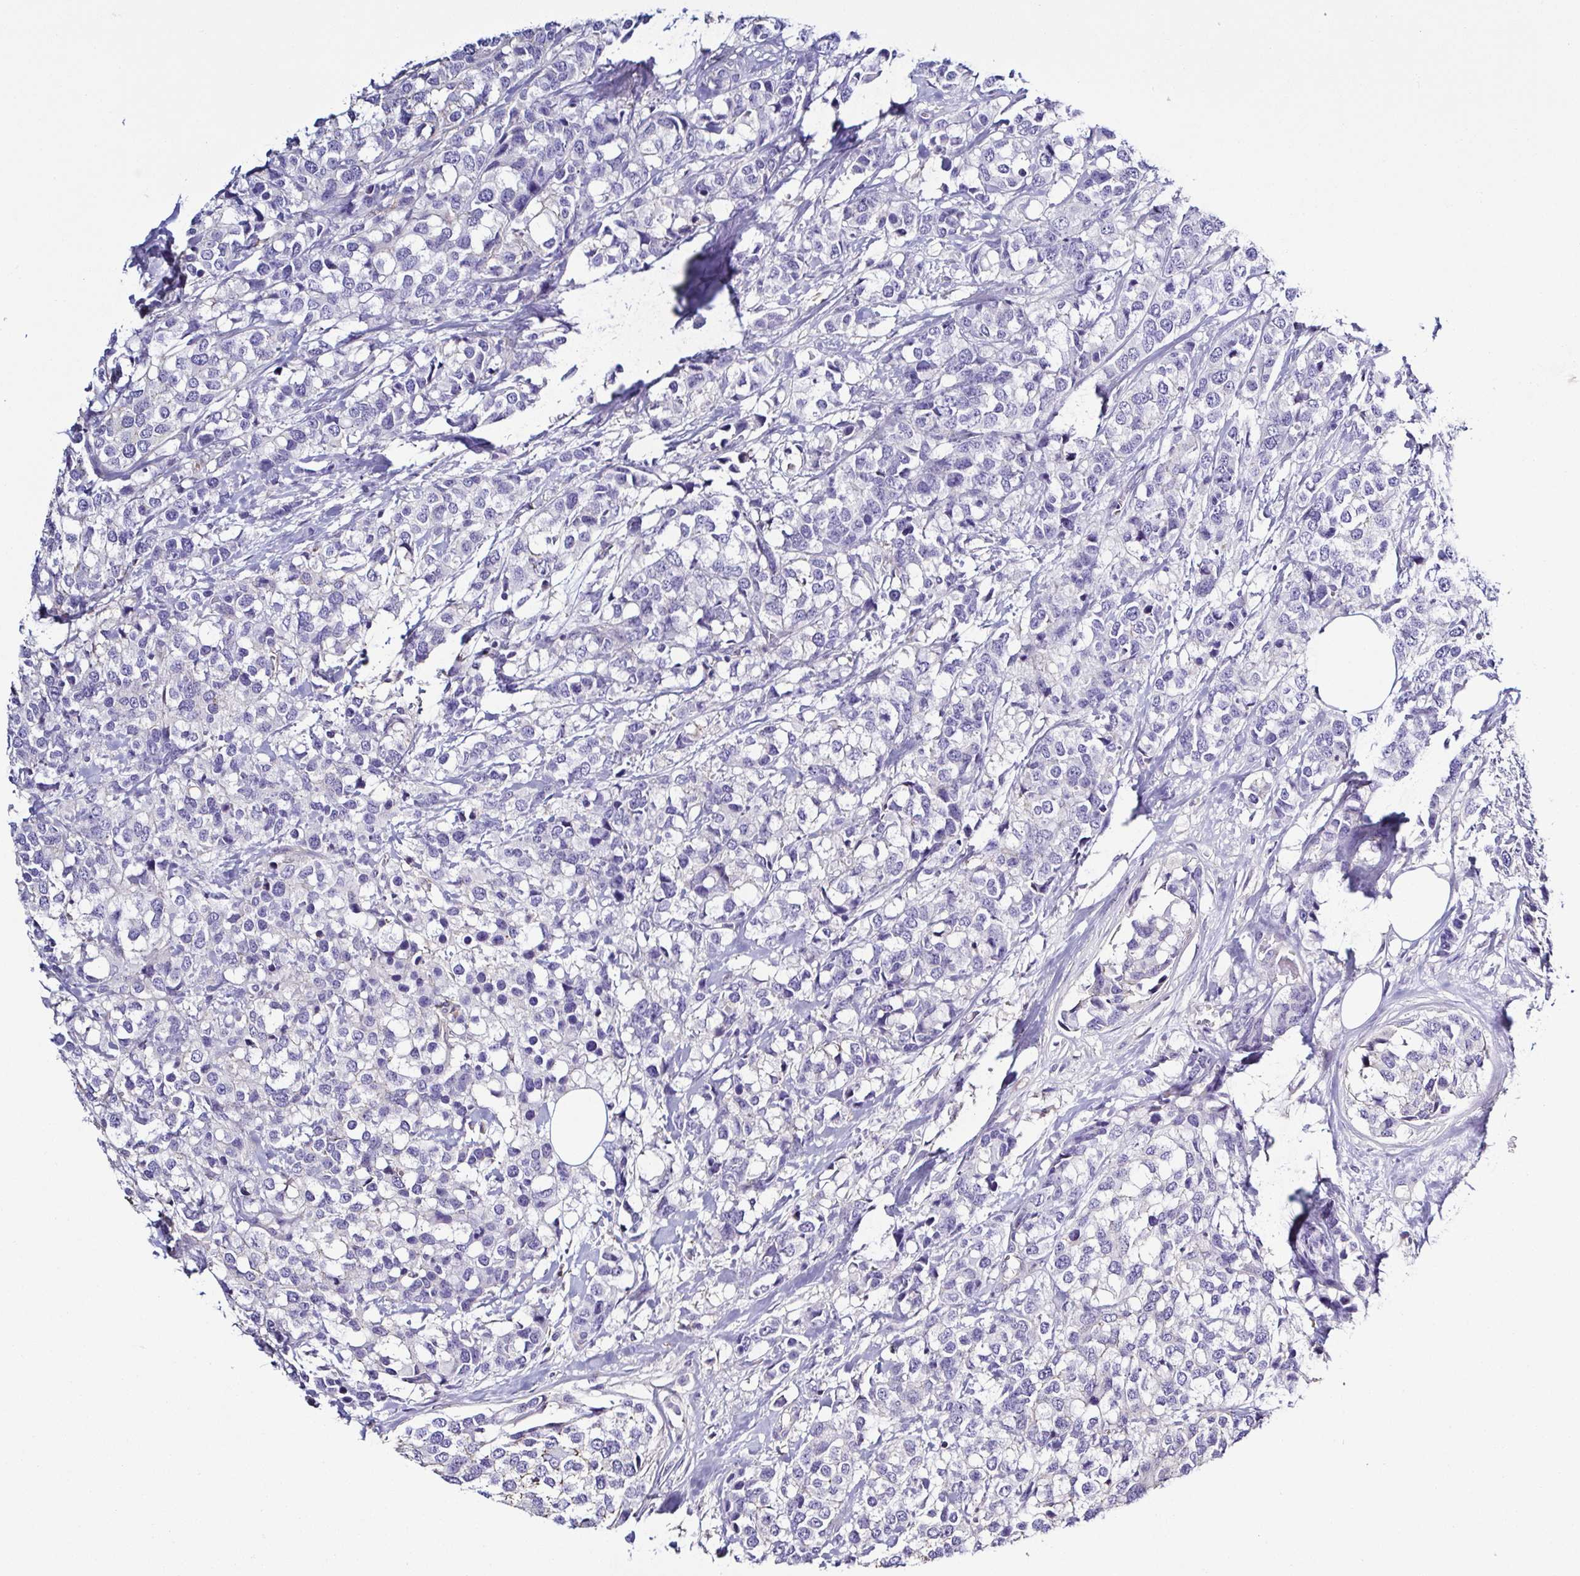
{"staining": {"intensity": "negative", "quantity": "none", "location": "none"}, "tissue": "breast cancer", "cell_type": "Tumor cells", "image_type": "cancer", "snomed": [{"axis": "morphology", "description": "Lobular carcinoma"}, {"axis": "topography", "description": "Breast"}], "caption": "The immunohistochemistry image has no significant staining in tumor cells of breast cancer tissue.", "gene": "TNNT2", "patient": {"sex": "female", "age": 59}}